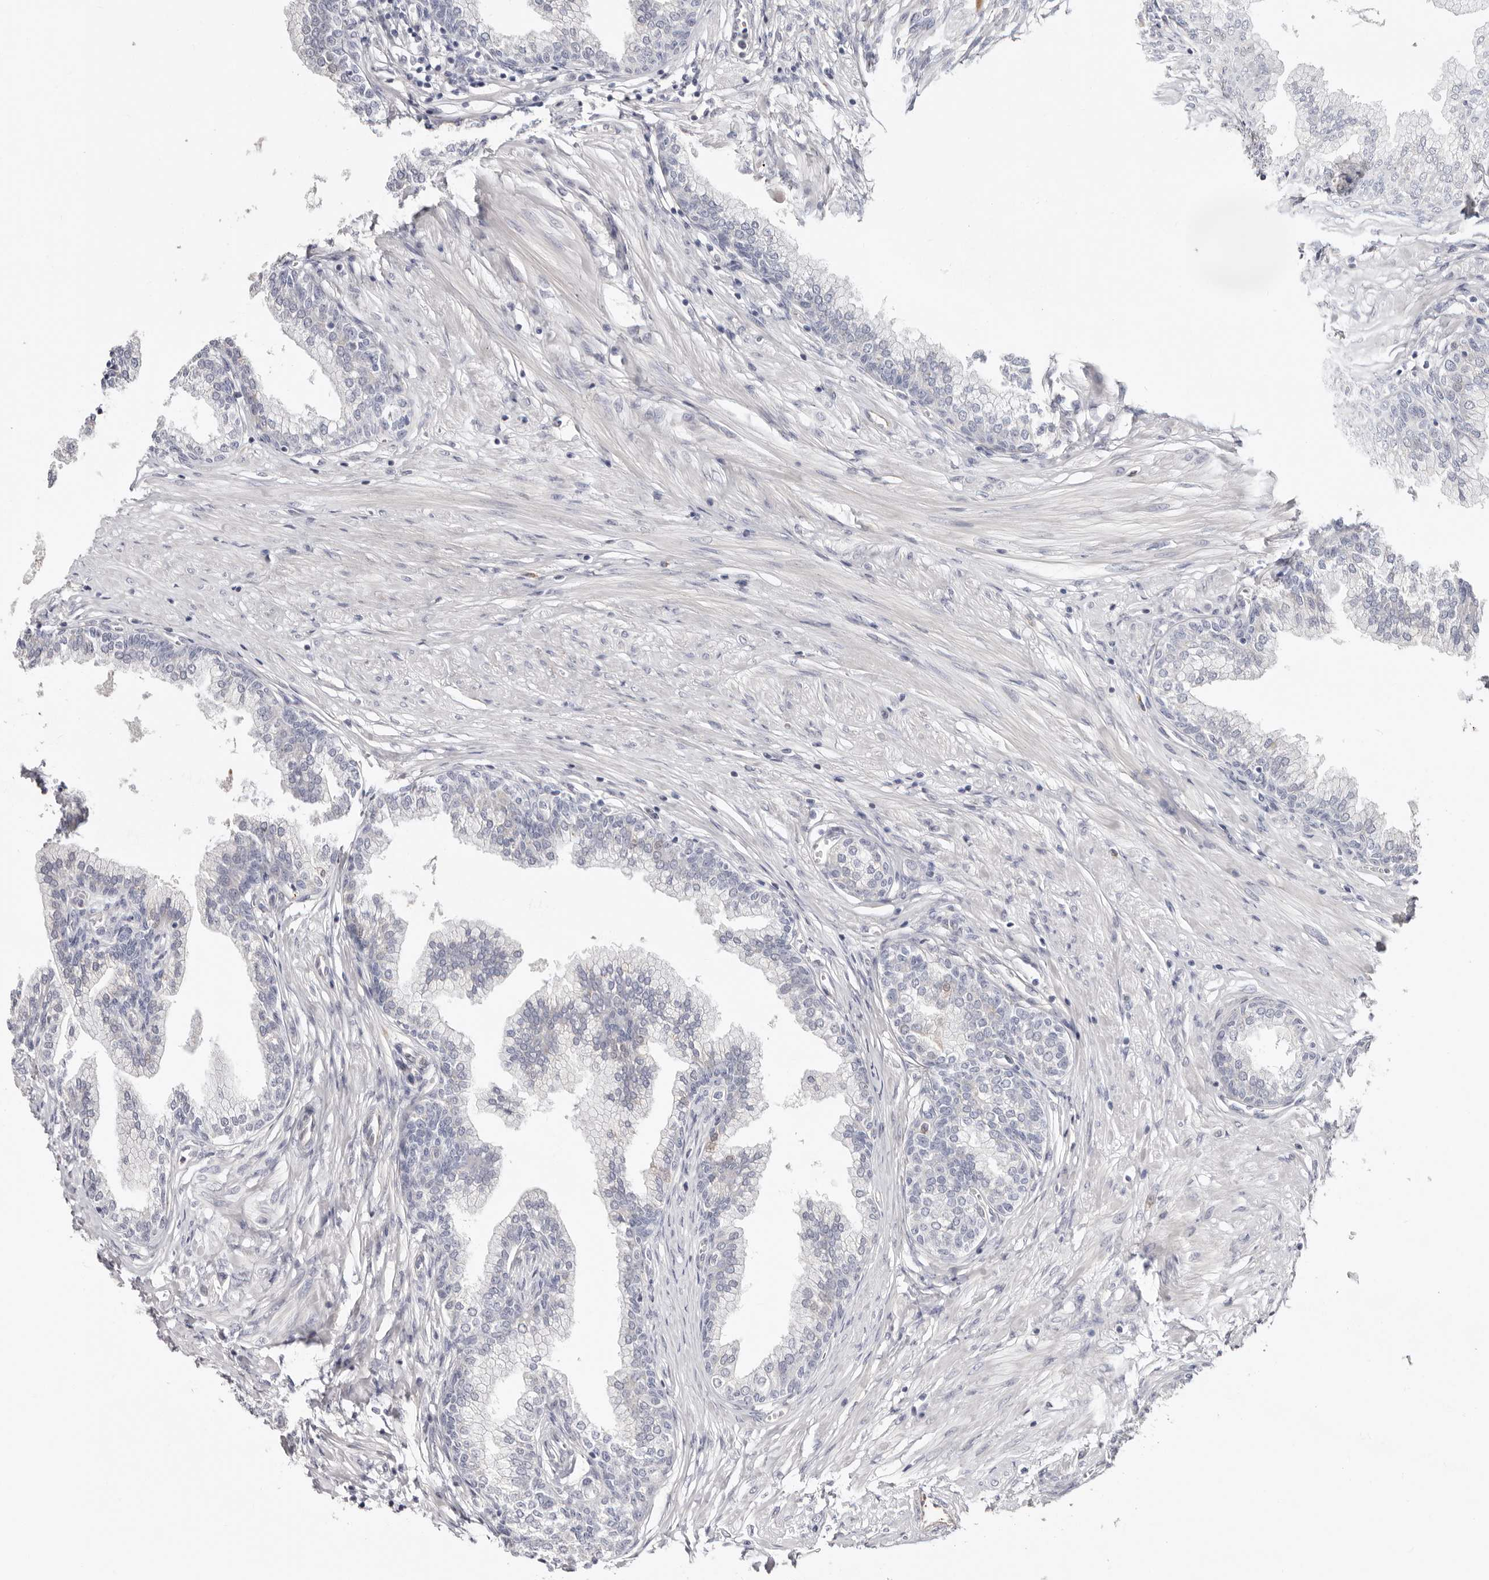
{"staining": {"intensity": "weak", "quantity": "<25%", "location": "cytoplasmic/membranous"}, "tissue": "prostate", "cell_type": "Glandular cells", "image_type": "normal", "snomed": [{"axis": "morphology", "description": "Normal tissue, NOS"}, {"axis": "morphology", "description": "Urothelial carcinoma, Low grade"}, {"axis": "topography", "description": "Urinary bladder"}, {"axis": "topography", "description": "Prostate"}], "caption": "An image of prostate stained for a protein exhibits no brown staining in glandular cells.", "gene": "PKDCC", "patient": {"sex": "male", "age": 60}}